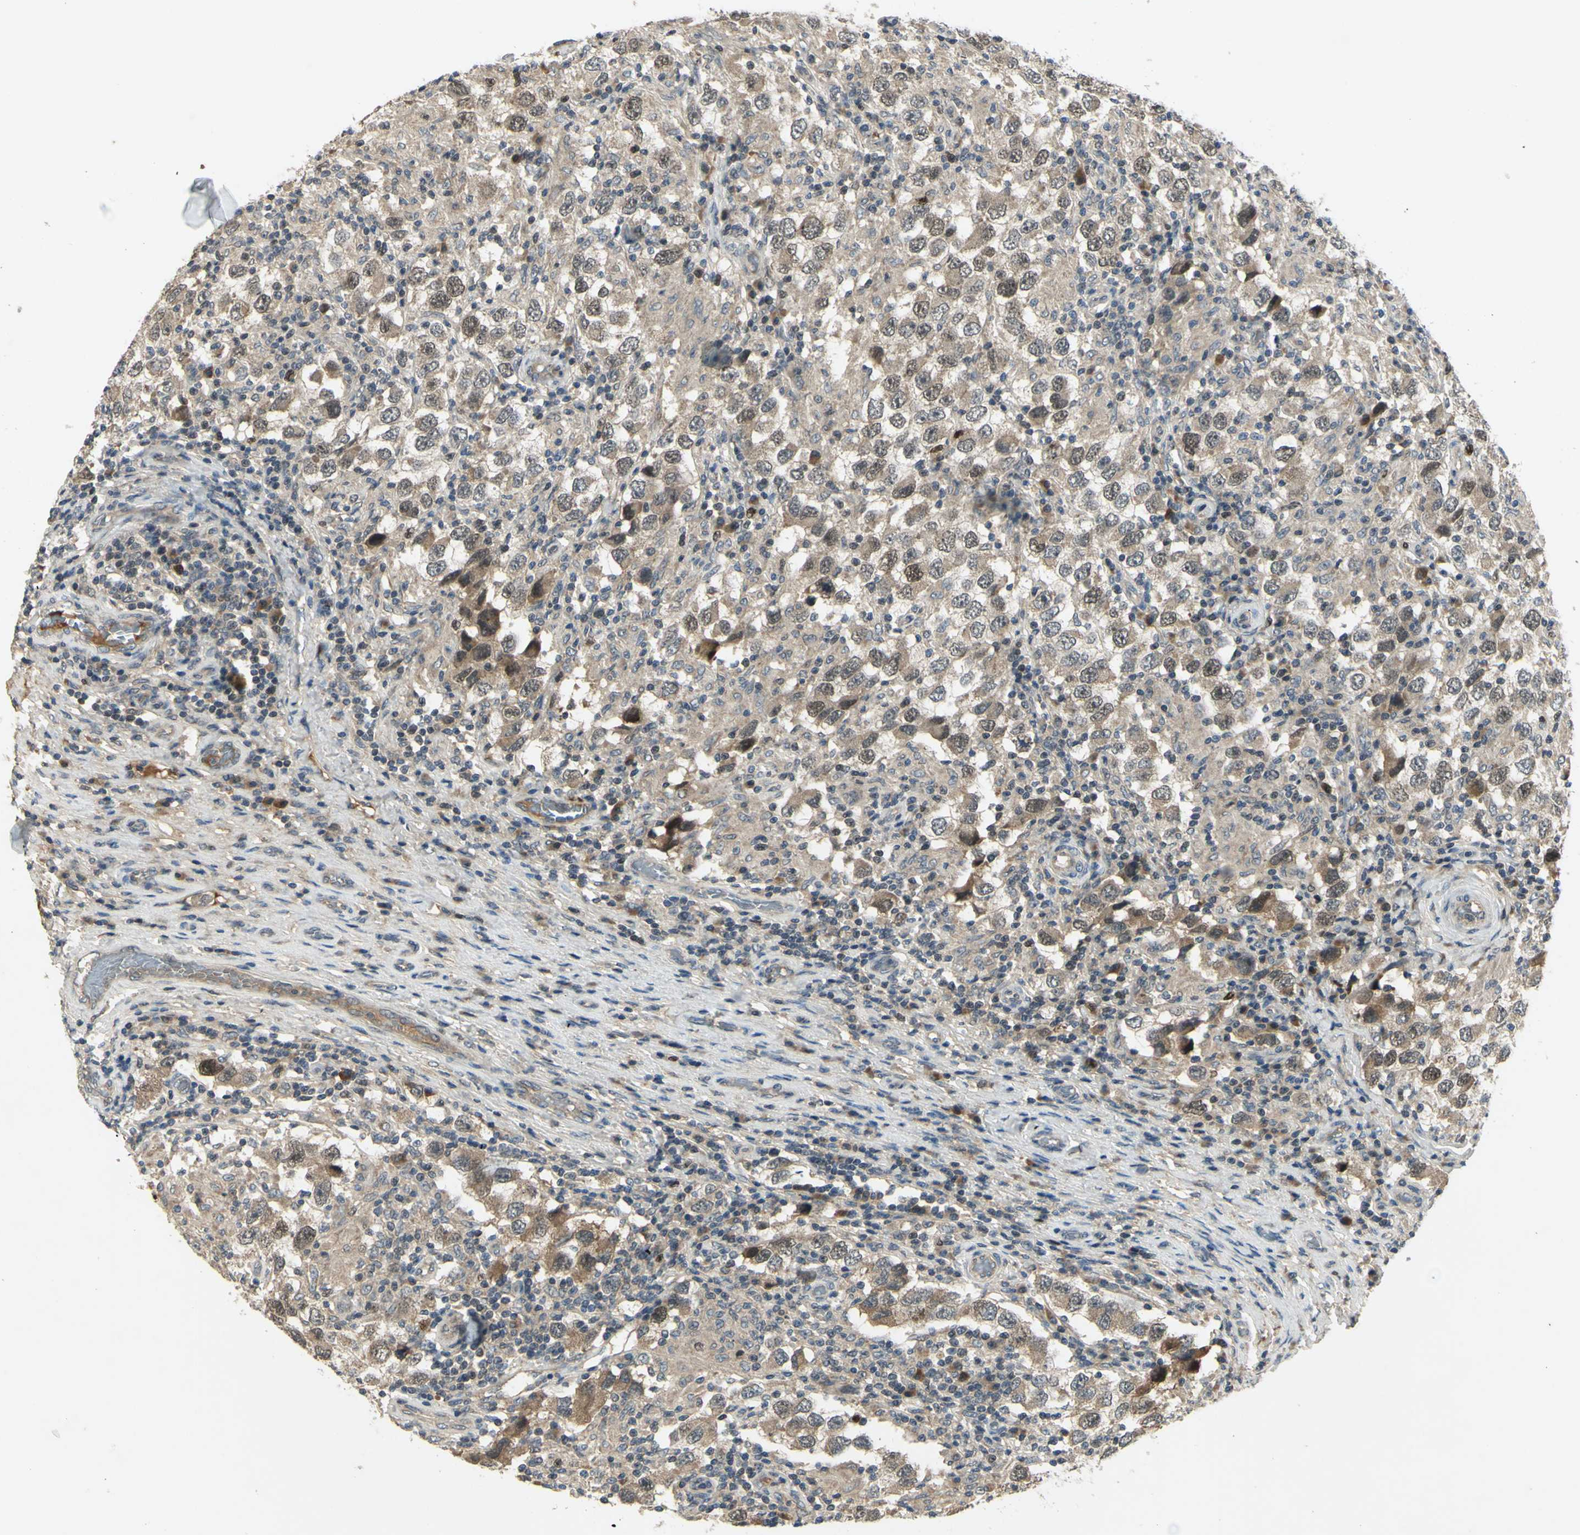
{"staining": {"intensity": "strong", "quantity": "<25%", "location": "nuclear"}, "tissue": "testis cancer", "cell_type": "Tumor cells", "image_type": "cancer", "snomed": [{"axis": "morphology", "description": "Carcinoma, Embryonal, NOS"}, {"axis": "topography", "description": "Testis"}], "caption": "This is an image of immunohistochemistry (IHC) staining of testis cancer, which shows strong staining in the nuclear of tumor cells.", "gene": "RAD18", "patient": {"sex": "male", "age": 21}}